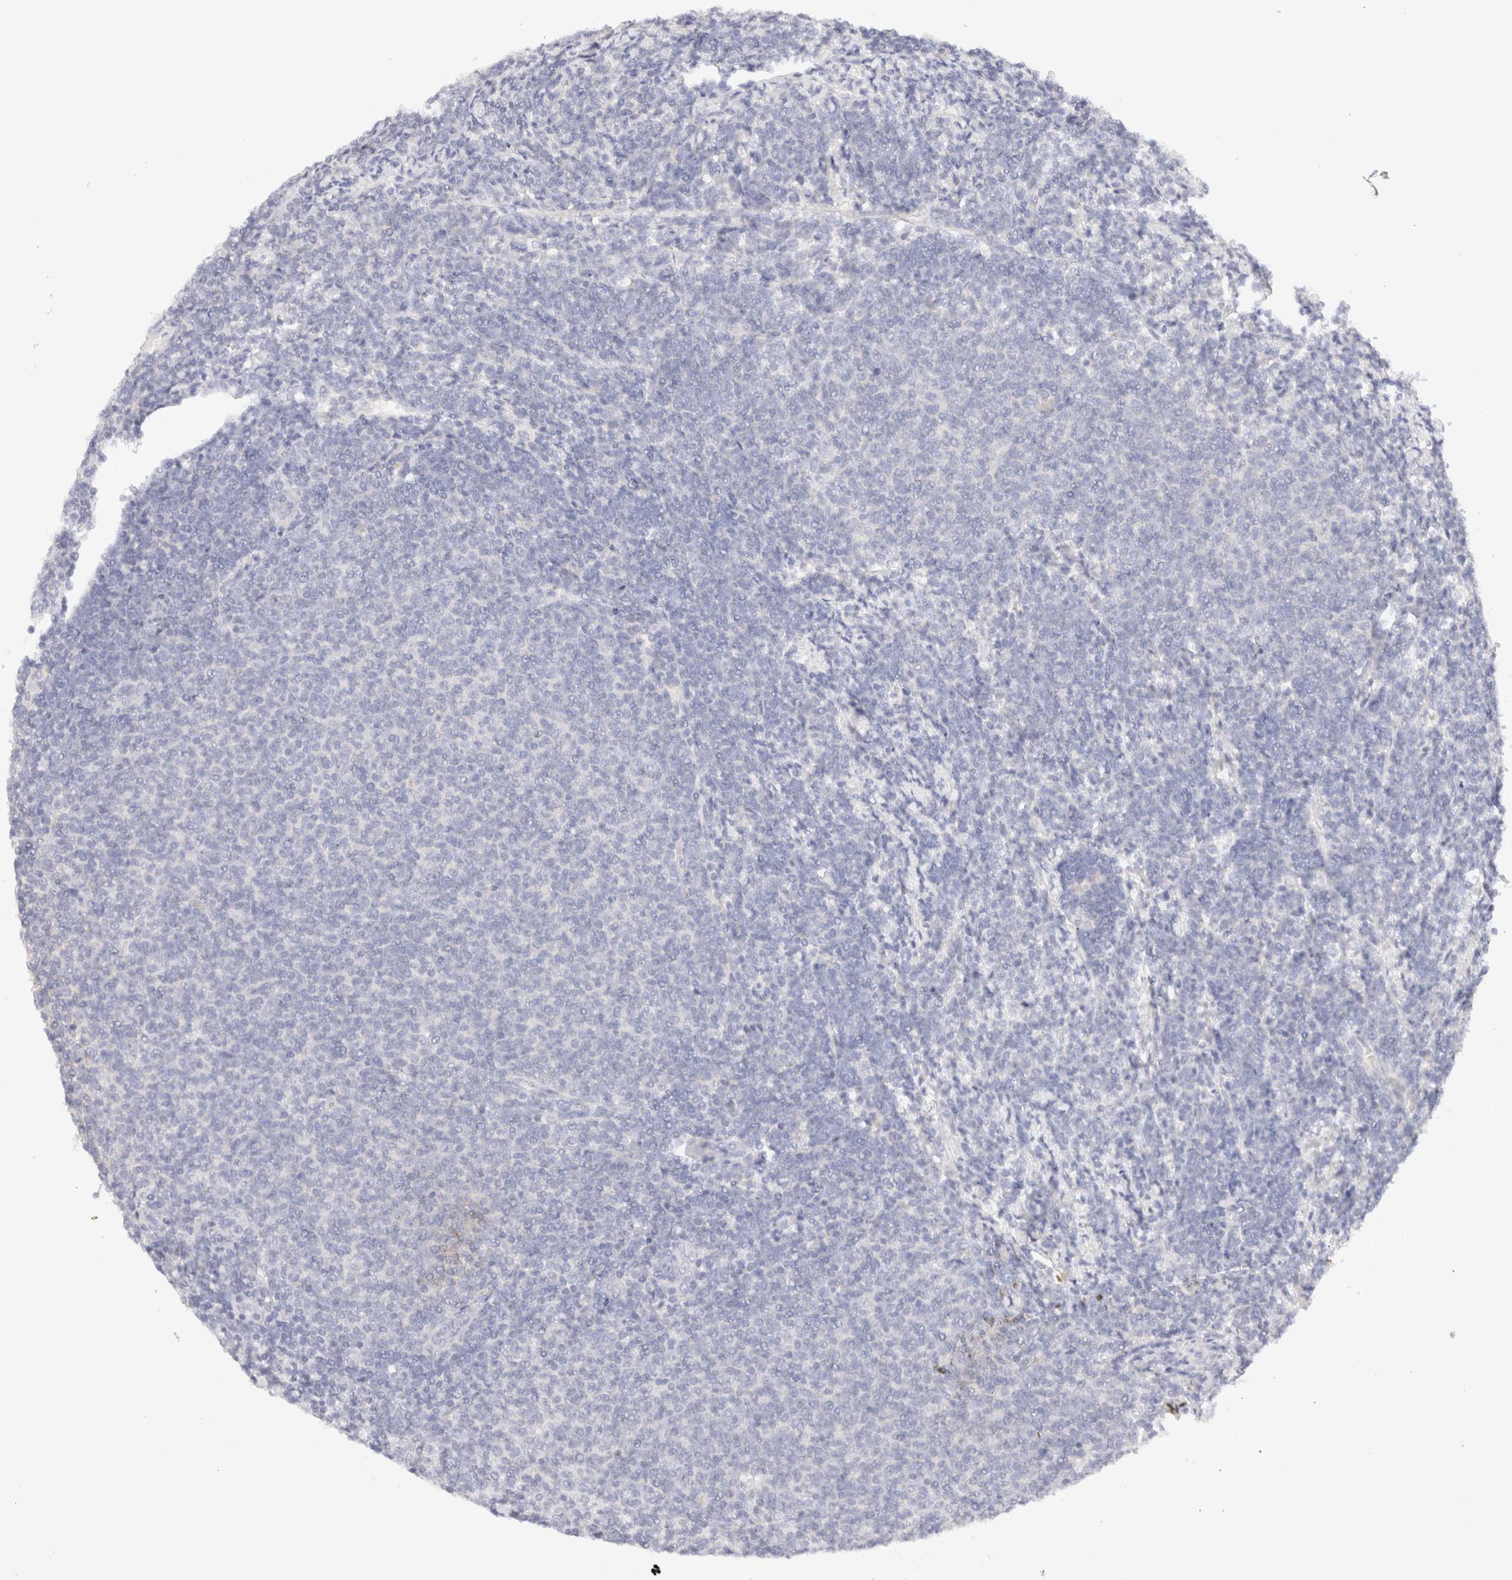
{"staining": {"intensity": "negative", "quantity": "none", "location": "none"}, "tissue": "lymphoma", "cell_type": "Tumor cells", "image_type": "cancer", "snomed": [{"axis": "morphology", "description": "Malignant lymphoma, non-Hodgkin's type, Low grade"}, {"axis": "topography", "description": "Lymph node"}], "caption": "Immunohistochemical staining of malignant lymphoma, non-Hodgkin's type (low-grade) displays no significant expression in tumor cells.", "gene": "SCGB2A2", "patient": {"sex": "male", "age": 66}}